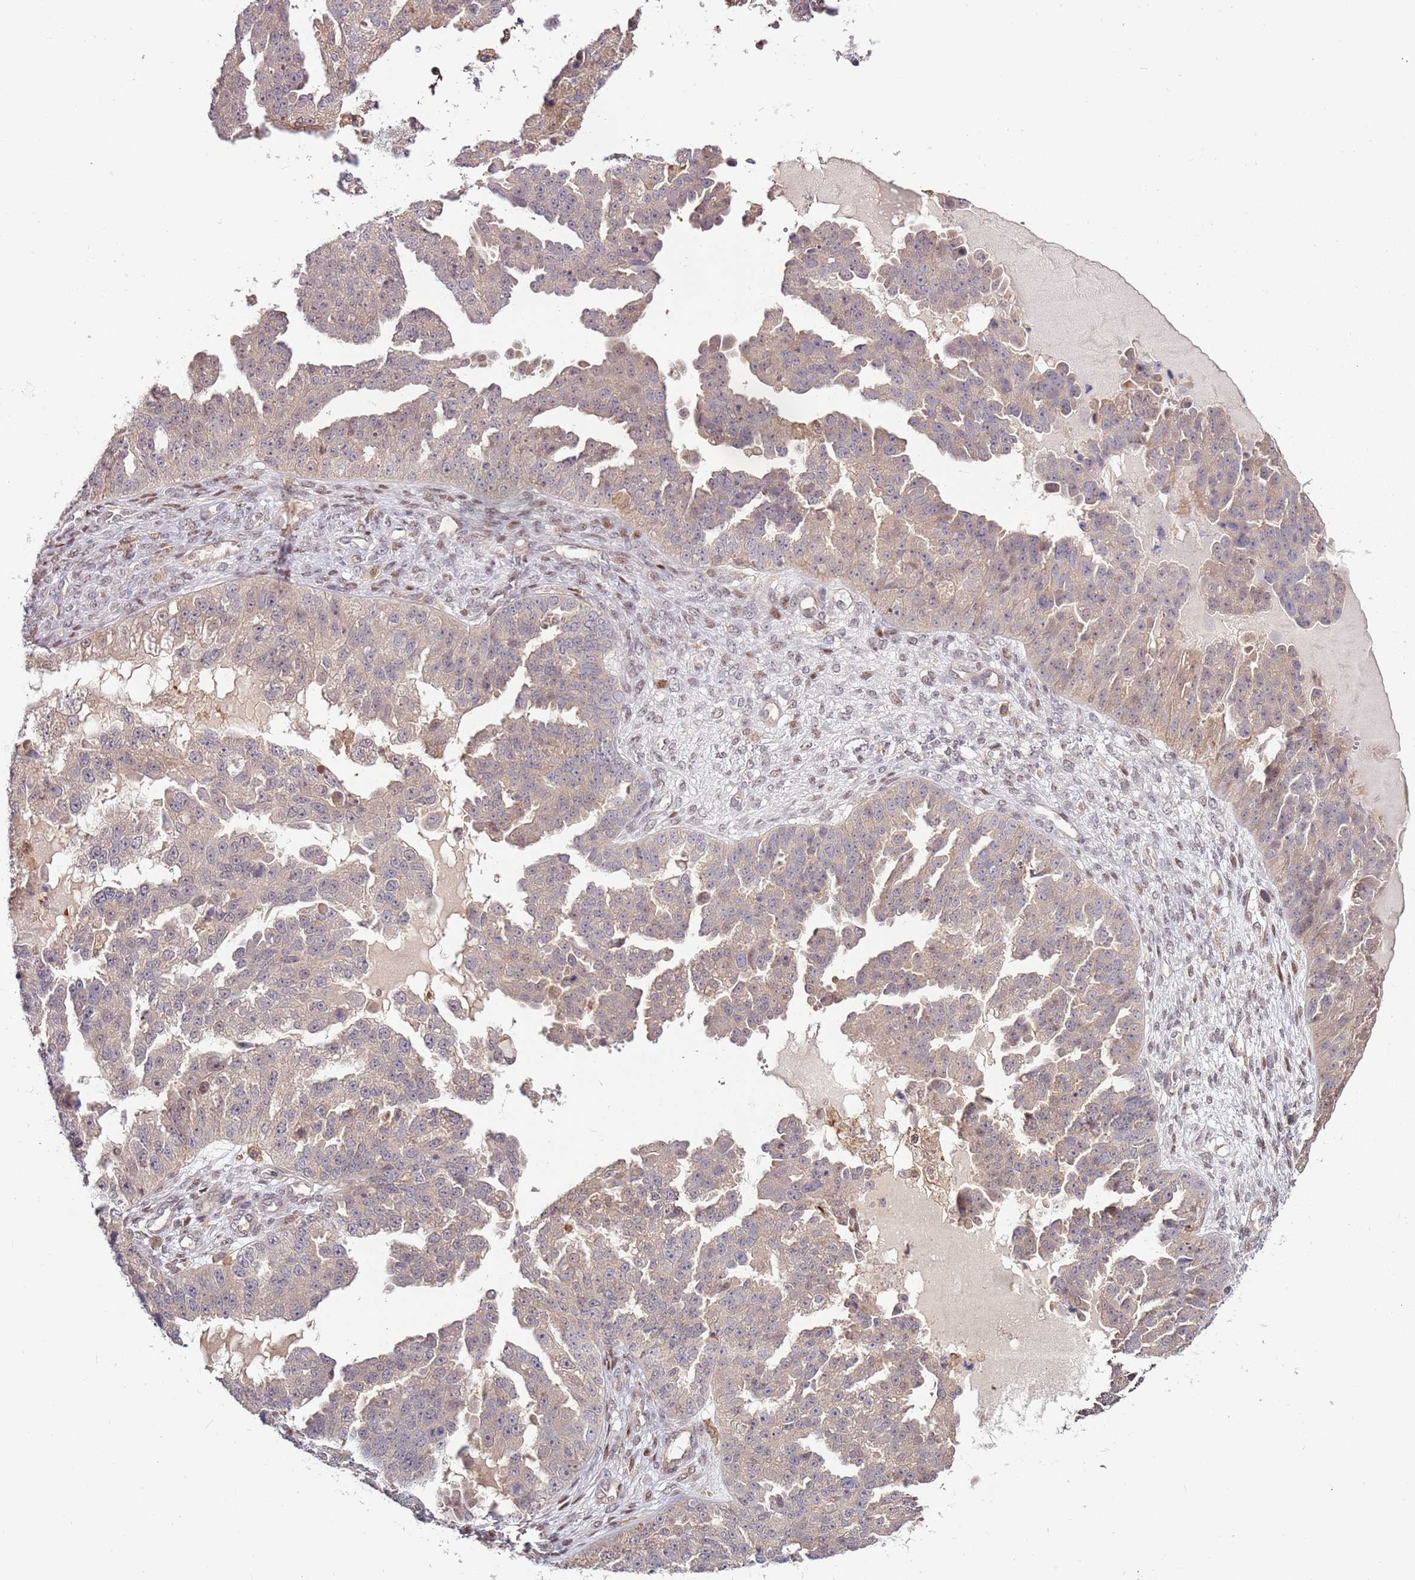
{"staining": {"intensity": "weak", "quantity": "25%-75%", "location": "cytoplasmic/membranous"}, "tissue": "ovarian cancer", "cell_type": "Tumor cells", "image_type": "cancer", "snomed": [{"axis": "morphology", "description": "Cystadenocarcinoma, serous, NOS"}, {"axis": "topography", "description": "Ovary"}], "caption": "Ovarian cancer tissue exhibits weak cytoplasmic/membranous staining in approximately 25%-75% of tumor cells", "gene": "GSTO2", "patient": {"sex": "female", "age": 58}}